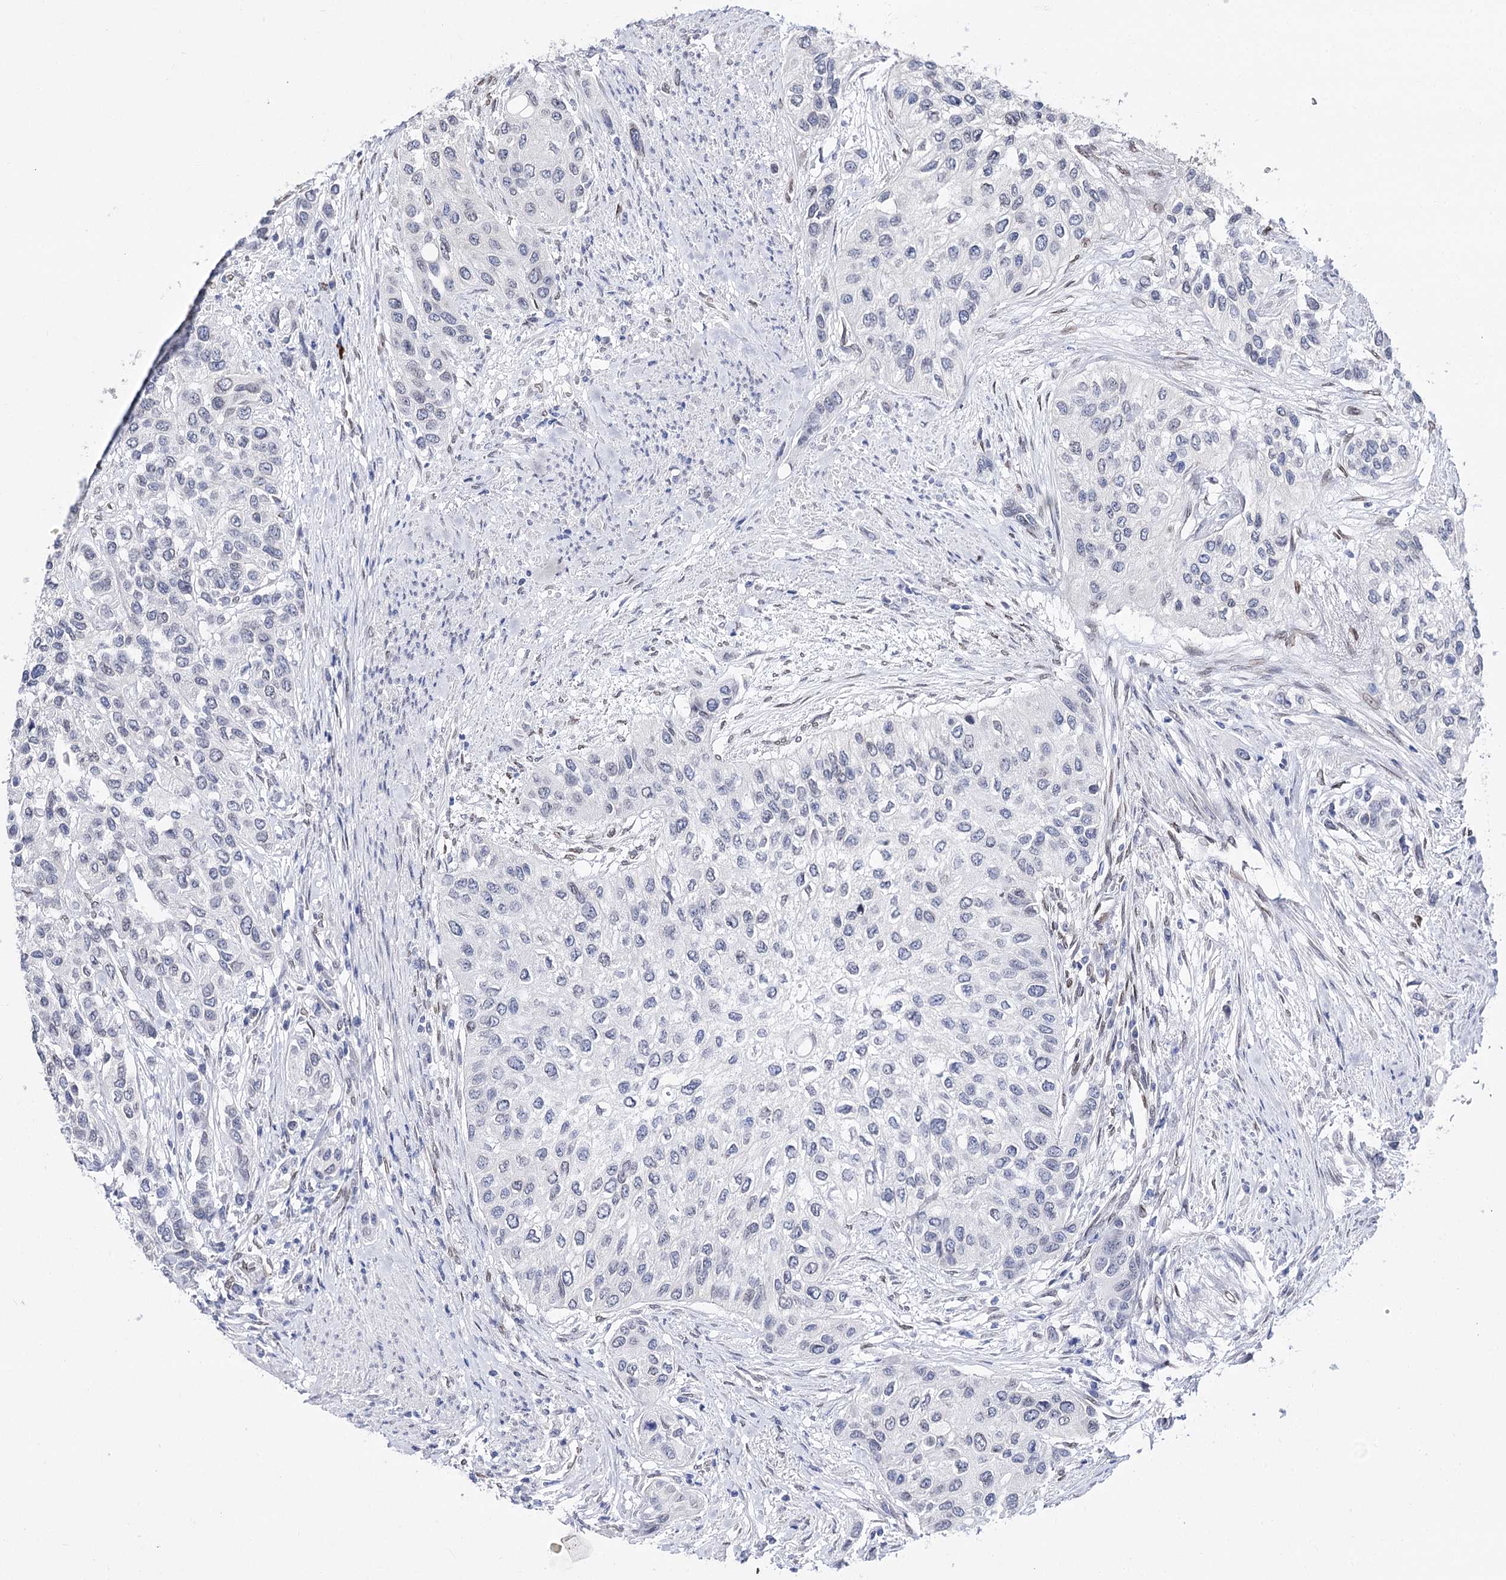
{"staining": {"intensity": "negative", "quantity": "none", "location": "none"}, "tissue": "urothelial cancer", "cell_type": "Tumor cells", "image_type": "cancer", "snomed": [{"axis": "morphology", "description": "Normal tissue, NOS"}, {"axis": "morphology", "description": "Urothelial carcinoma, High grade"}, {"axis": "topography", "description": "Vascular tissue"}, {"axis": "topography", "description": "Urinary bladder"}], "caption": "The IHC photomicrograph has no significant staining in tumor cells of urothelial cancer tissue.", "gene": "TMEM201", "patient": {"sex": "female", "age": 56}}